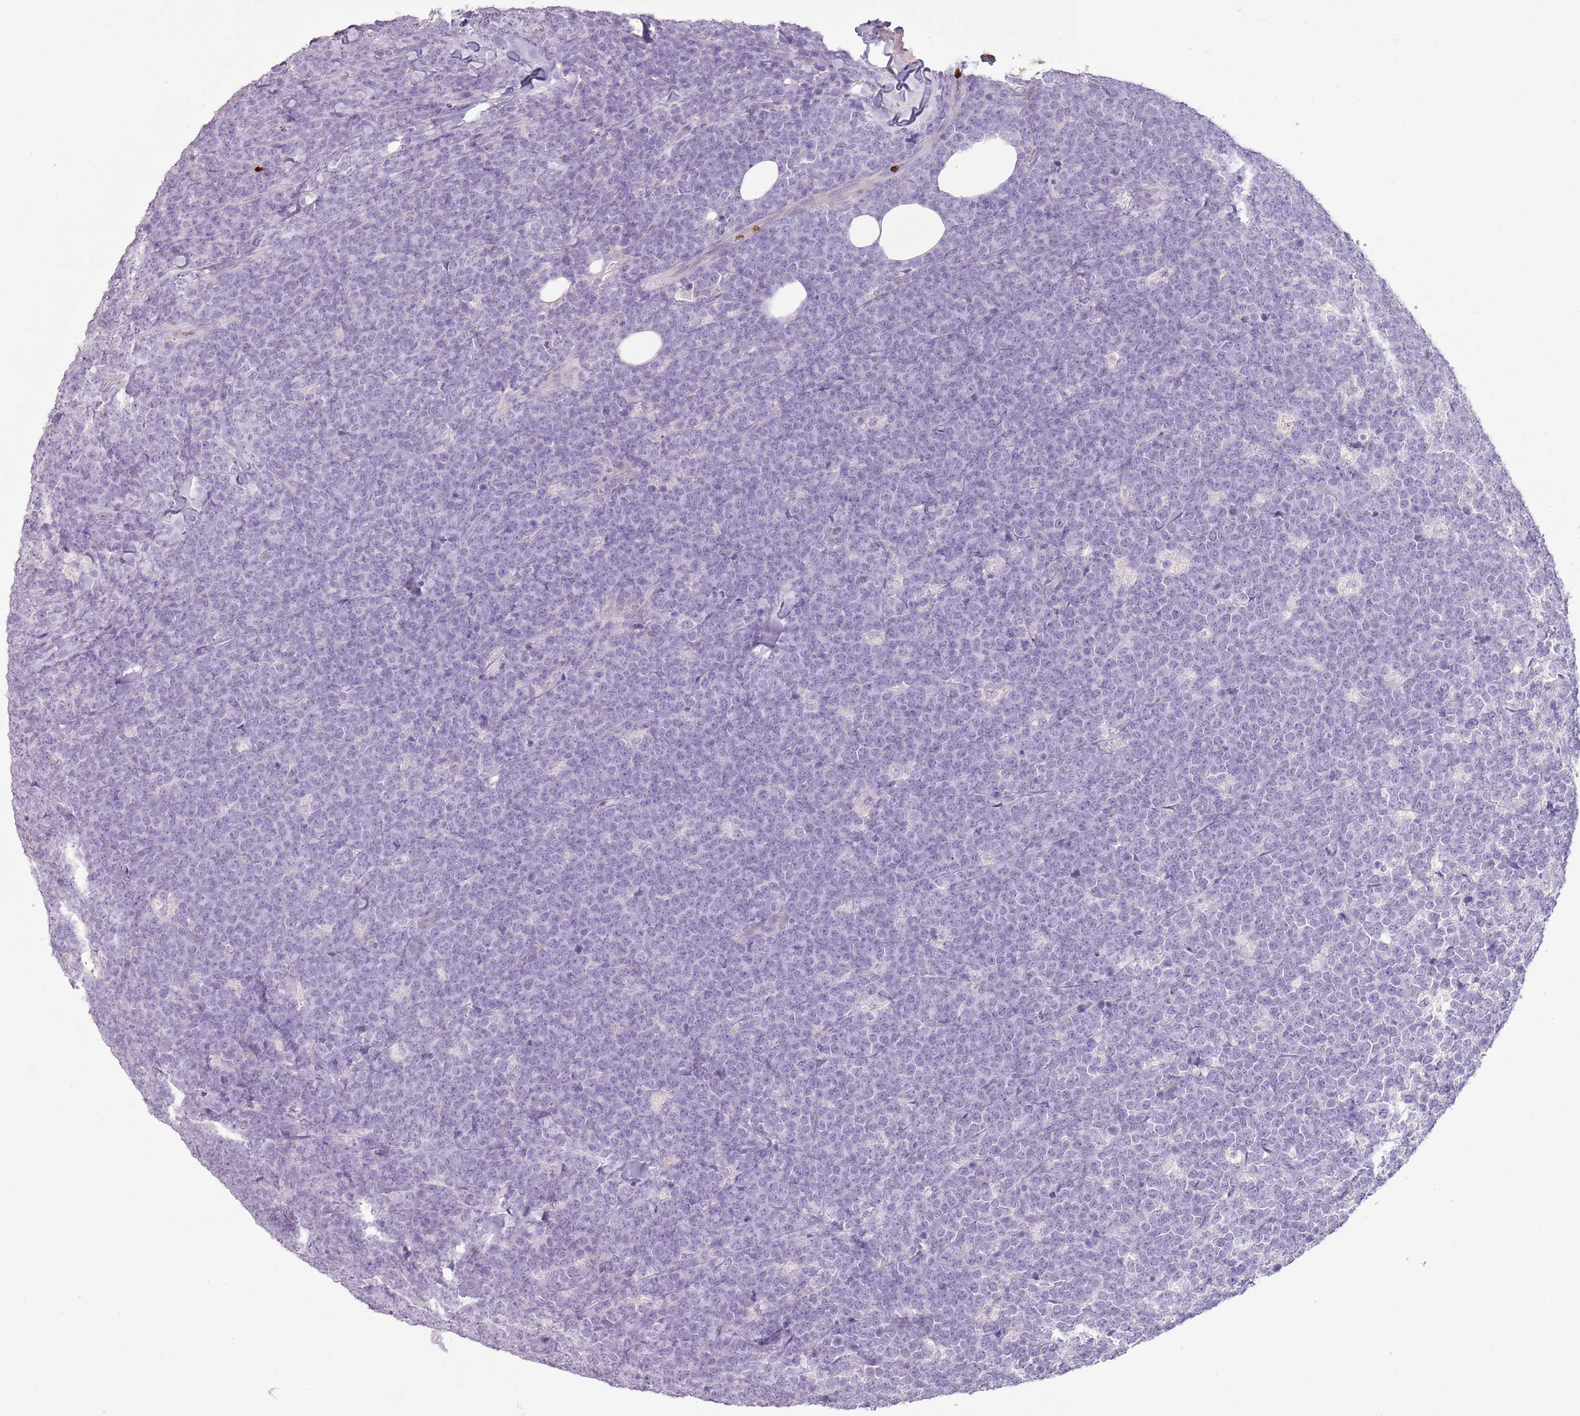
{"staining": {"intensity": "negative", "quantity": "none", "location": "none"}, "tissue": "lymphoma", "cell_type": "Tumor cells", "image_type": "cancer", "snomed": [{"axis": "morphology", "description": "Malignant lymphoma, non-Hodgkin's type, High grade"}, {"axis": "topography", "description": "Small intestine"}], "caption": "Immunohistochemical staining of lymphoma reveals no significant staining in tumor cells.", "gene": "CELF6", "patient": {"sex": "male", "age": 8}}